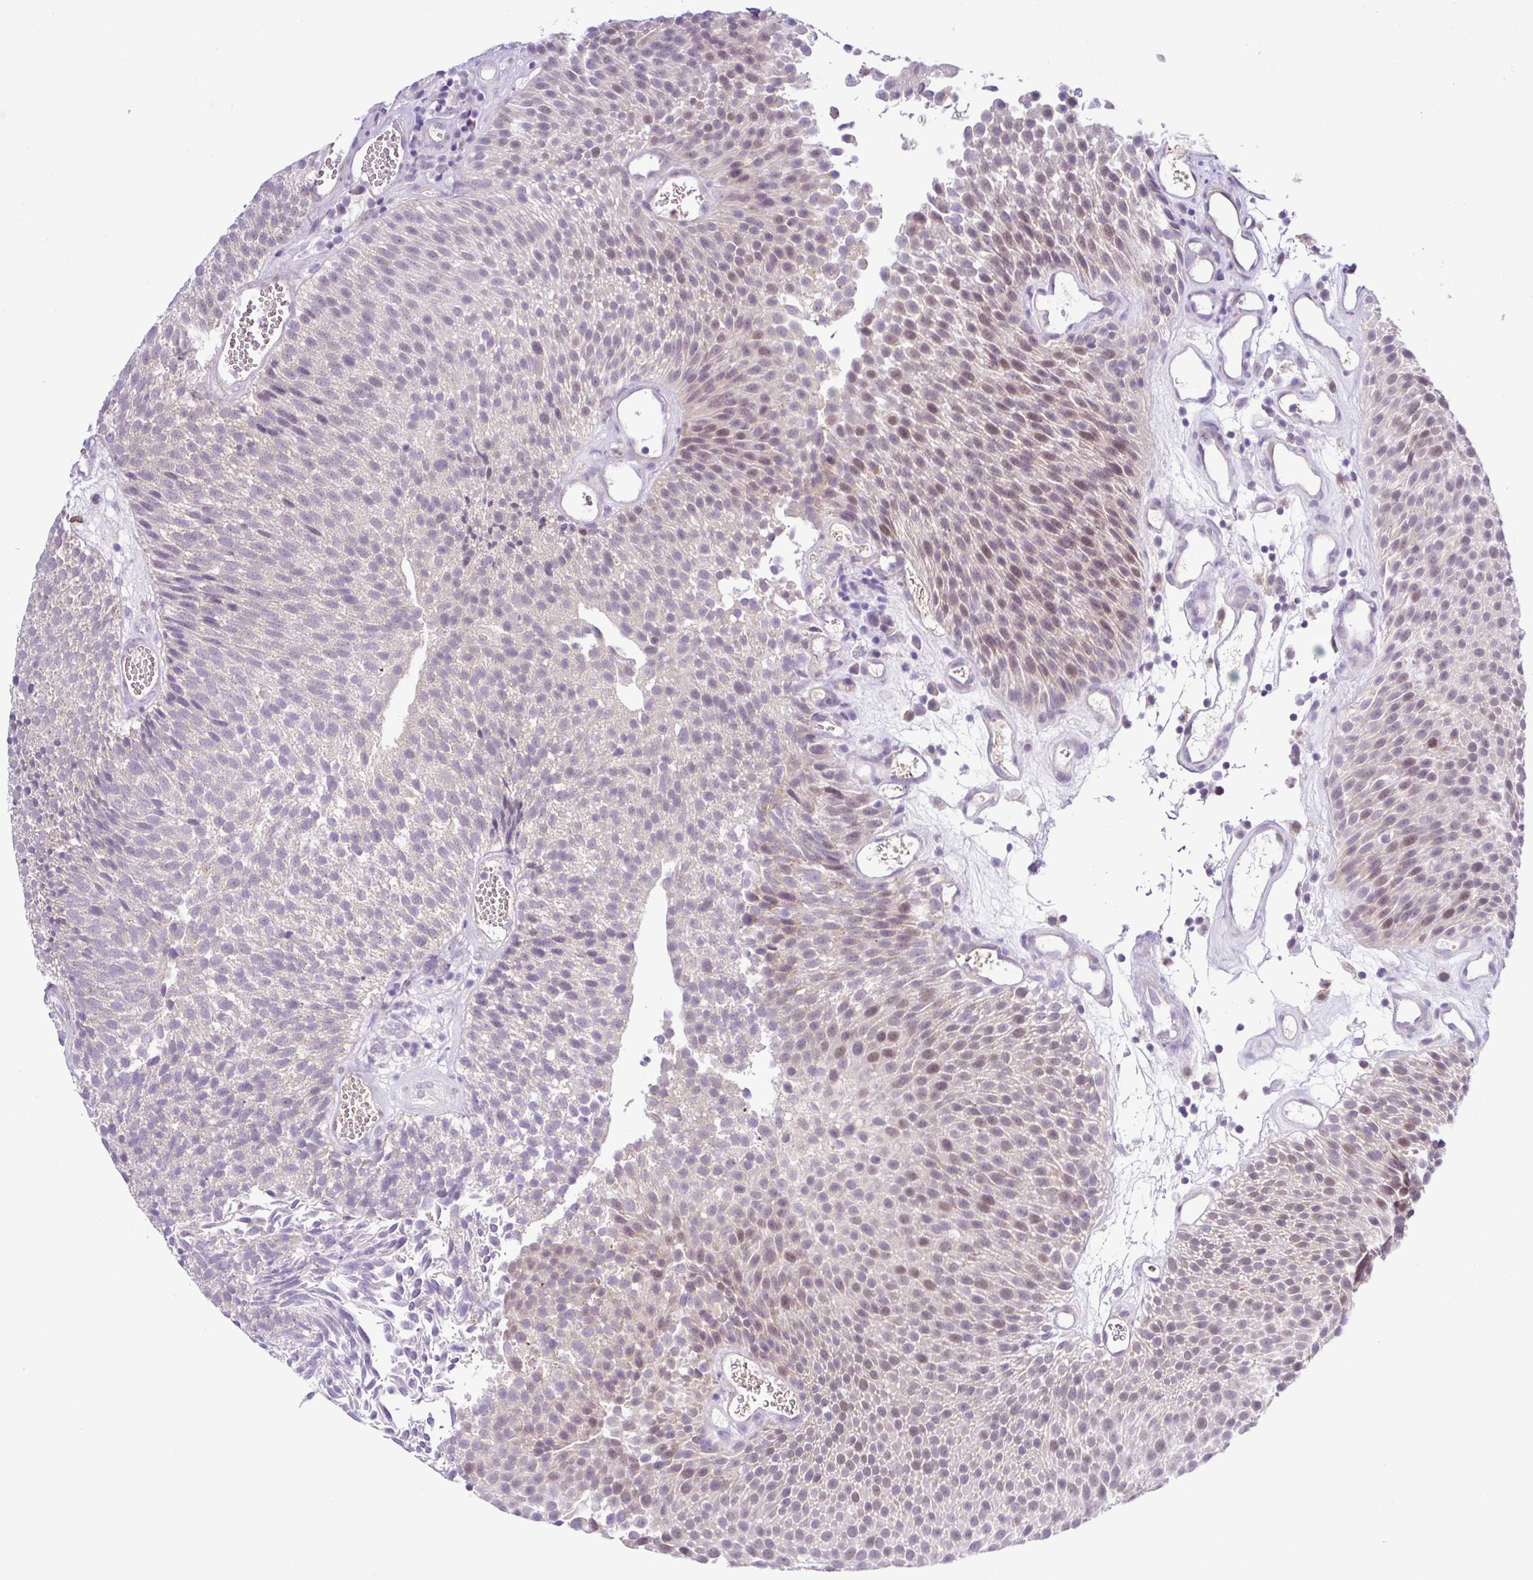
{"staining": {"intensity": "moderate", "quantity": "<25%", "location": "nuclear"}, "tissue": "urothelial cancer", "cell_type": "Tumor cells", "image_type": "cancer", "snomed": [{"axis": "morphology", "description": "Urothelial carcinoma, Low grade"}, {"axis": "topography", "description": "Urinary bladder"}], "caption": "Approximately <25% of tumor cells in low-grade urothelial carcinoma reveal moderate nuclear protein staining as visualized by brown immunohistochemical staining.", "gene": "TONSL", "patient": {"sex": "female", "age": 79}}